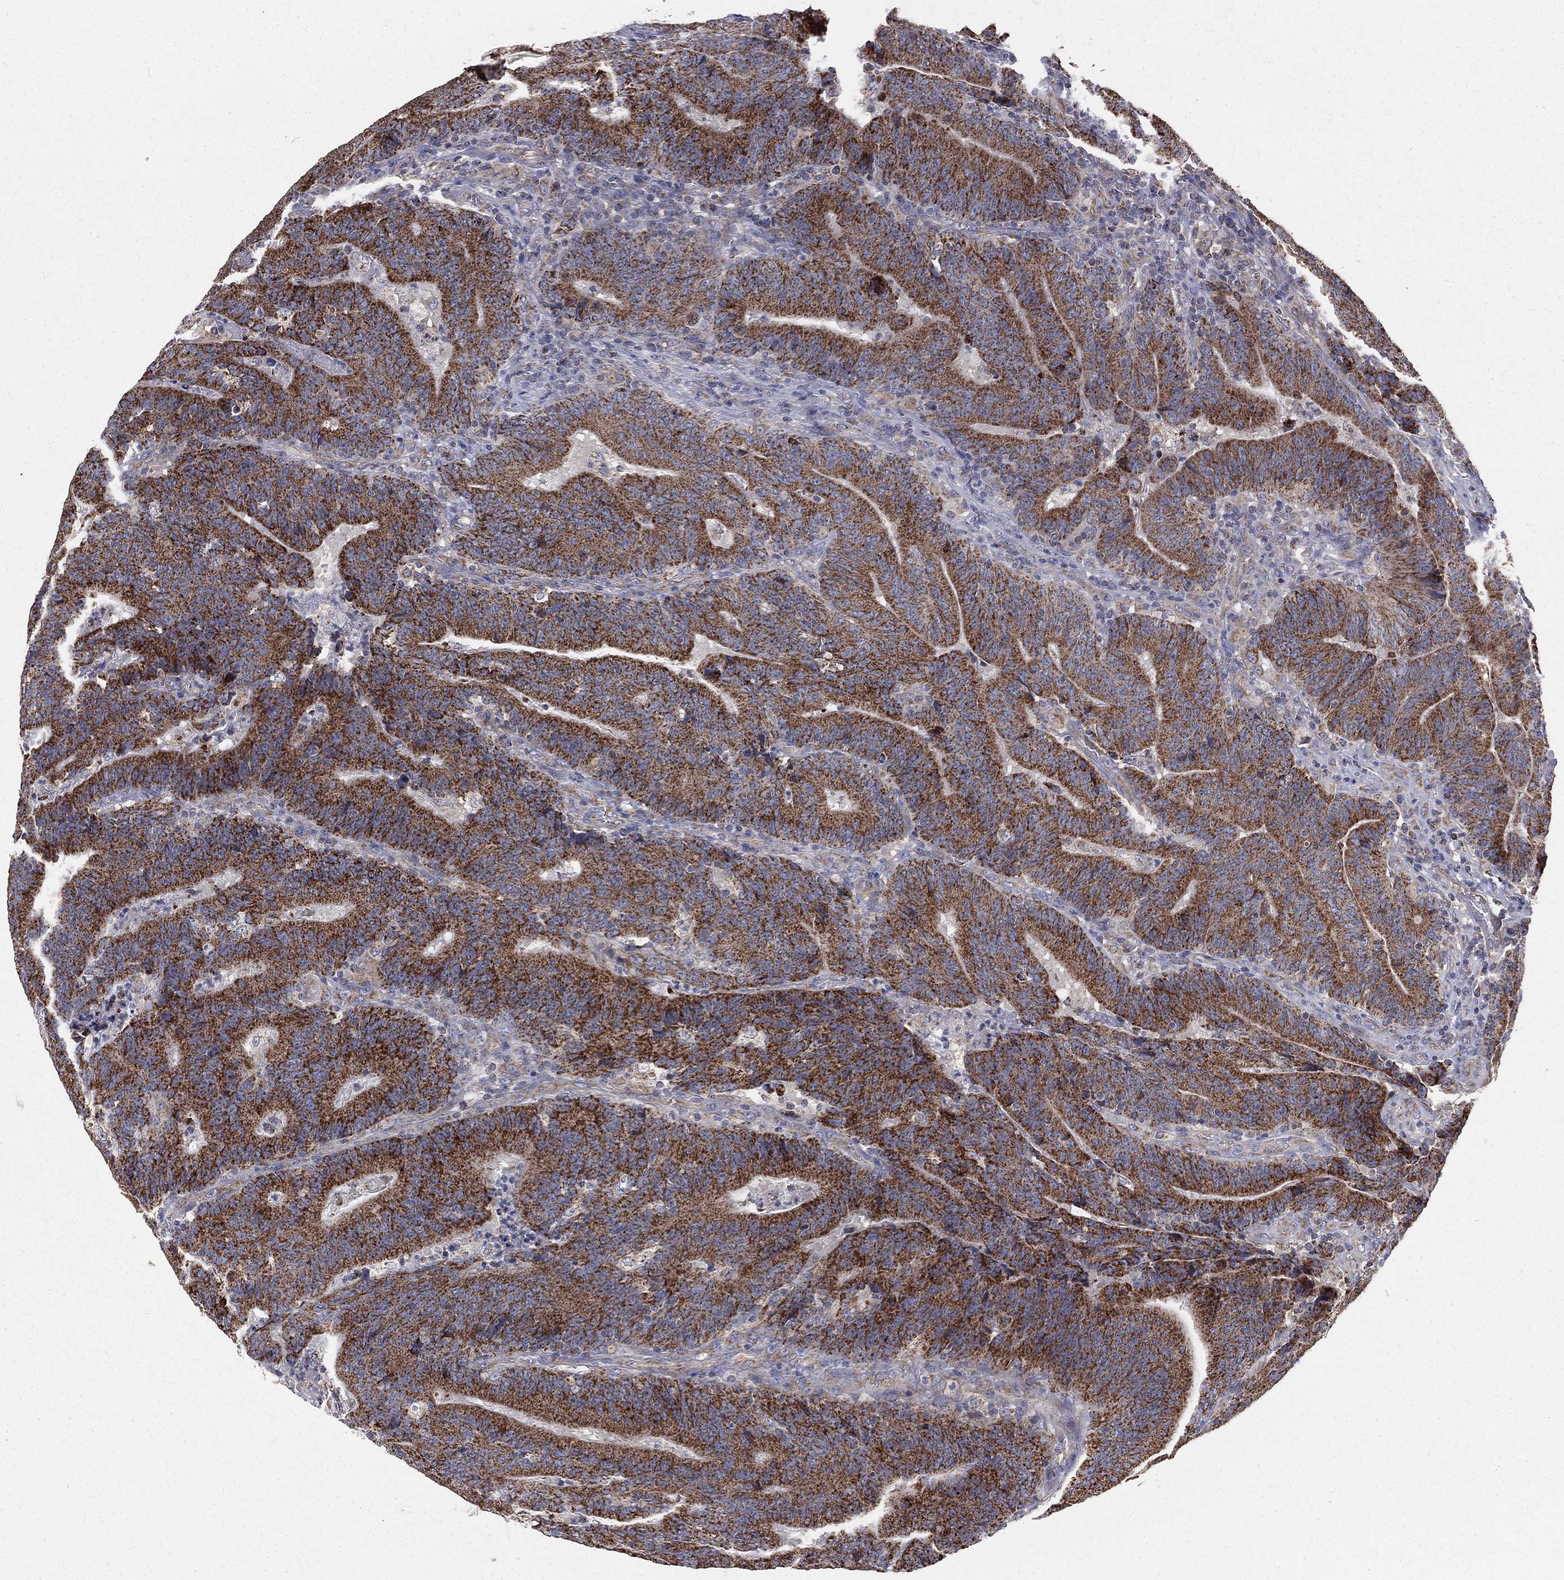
{"staining": {"intensity": "strong", "quantity": ">75%", "location": "cytoplasmic/membranous"}, "tissue": "colorectal cancer", "cell_type": "Tumor cells", "image_type": "cancer", "snomed": [{"axis": "morphology", "description": "Adenocarcinoma, NOS"}, {"axis": "topography", "description": "Colon"}], "caption": "High-power microscopy captured an immunohistochemistry histopathology image of adenocarcinoma (colorectal), revealing strong cytoplasmic/membranous positivity in approximately >75% of tumor cells.", "gene": "HADH", "patient": {"sex": "female", "age": 75}}